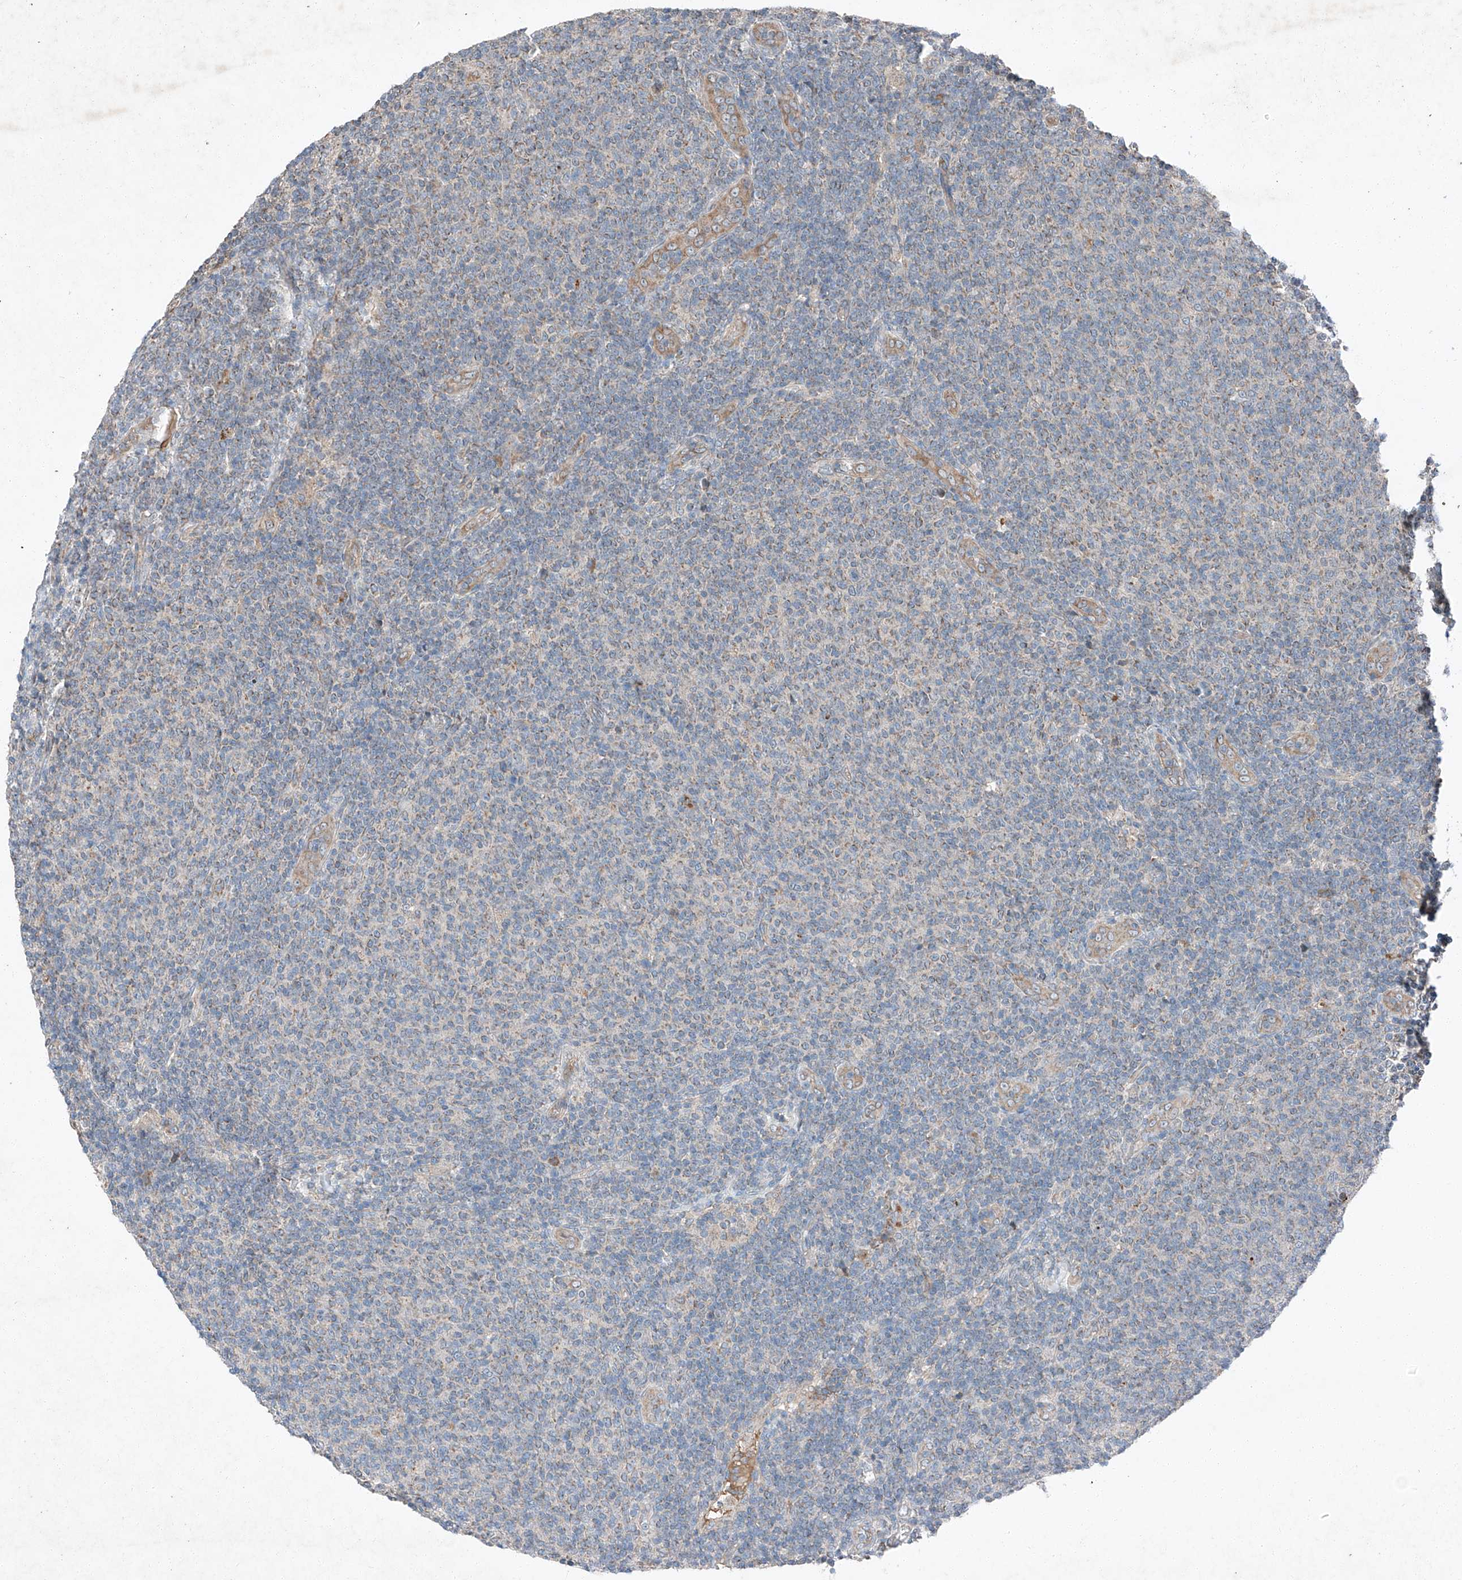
{"staining": {"intensity": "weak", "quantity": "25%-75%", "location": "cytoplasmic/membranous"}, "tissue": "lymphoma", "cell_type": "Tumor cells", "image_type": "cancer", "snomed": [{"axis": "morphology", "description": "Malignant lymphoma, non-Hodgkin's type, Low grade"}, {"axis": "topography", "description": "Lymph node"}], "caption": "Weak cytoplasmic/membranous expression for a protein is appreciated in approximately 25%-75% of tumor cells of malignant lymphoma, non-Hodgkin's type (low-grade) using immunohistochemistry (IHC).", "gene": "RUSC1", "patient": {"sex": "male", "age": 66}}